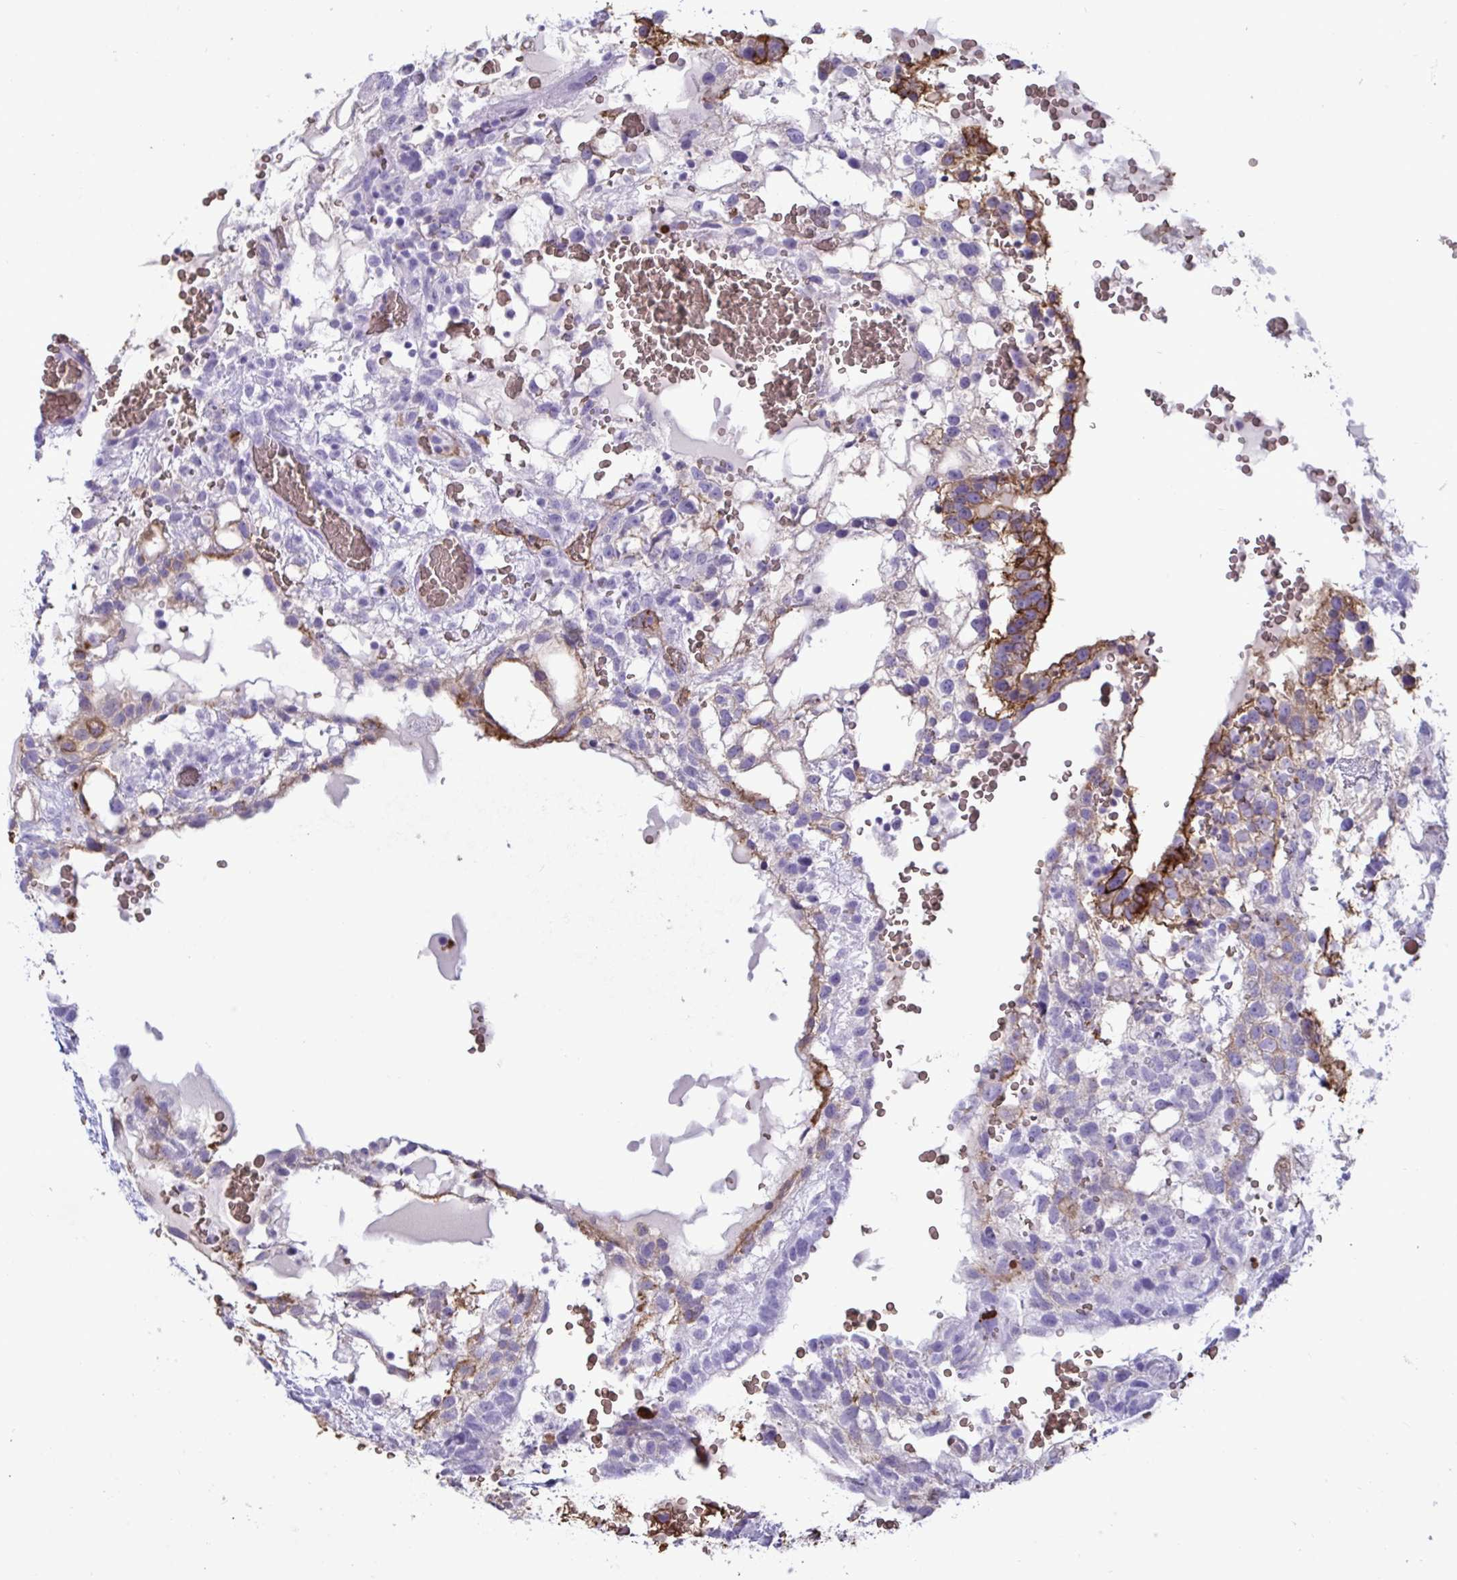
{"staining": {"intensity": "moderate", "quantity": "<25%", "location": "cytoplasmic/membranous"}, "tissue": "testis cancer", "cell_type": "Tumor cells", "image_type": "cancer", "snomed": [{"axis": "morphology", "description": "Normal tissue, NOS"}, {"axis": "morphology", "description": "Carcinoma, Embryonal, NOS"}, {"axis": "topography", "description": "Testis"}], "caption": "Testis cancer (embryonal carcinoma) stained for a protein (brown) shows moderate cytoplasmic/membranous positive positivity in approximately <25% of tumor cells.", "gene": "SLC2A1", "patient": {"sex": "male", "age": 32}}